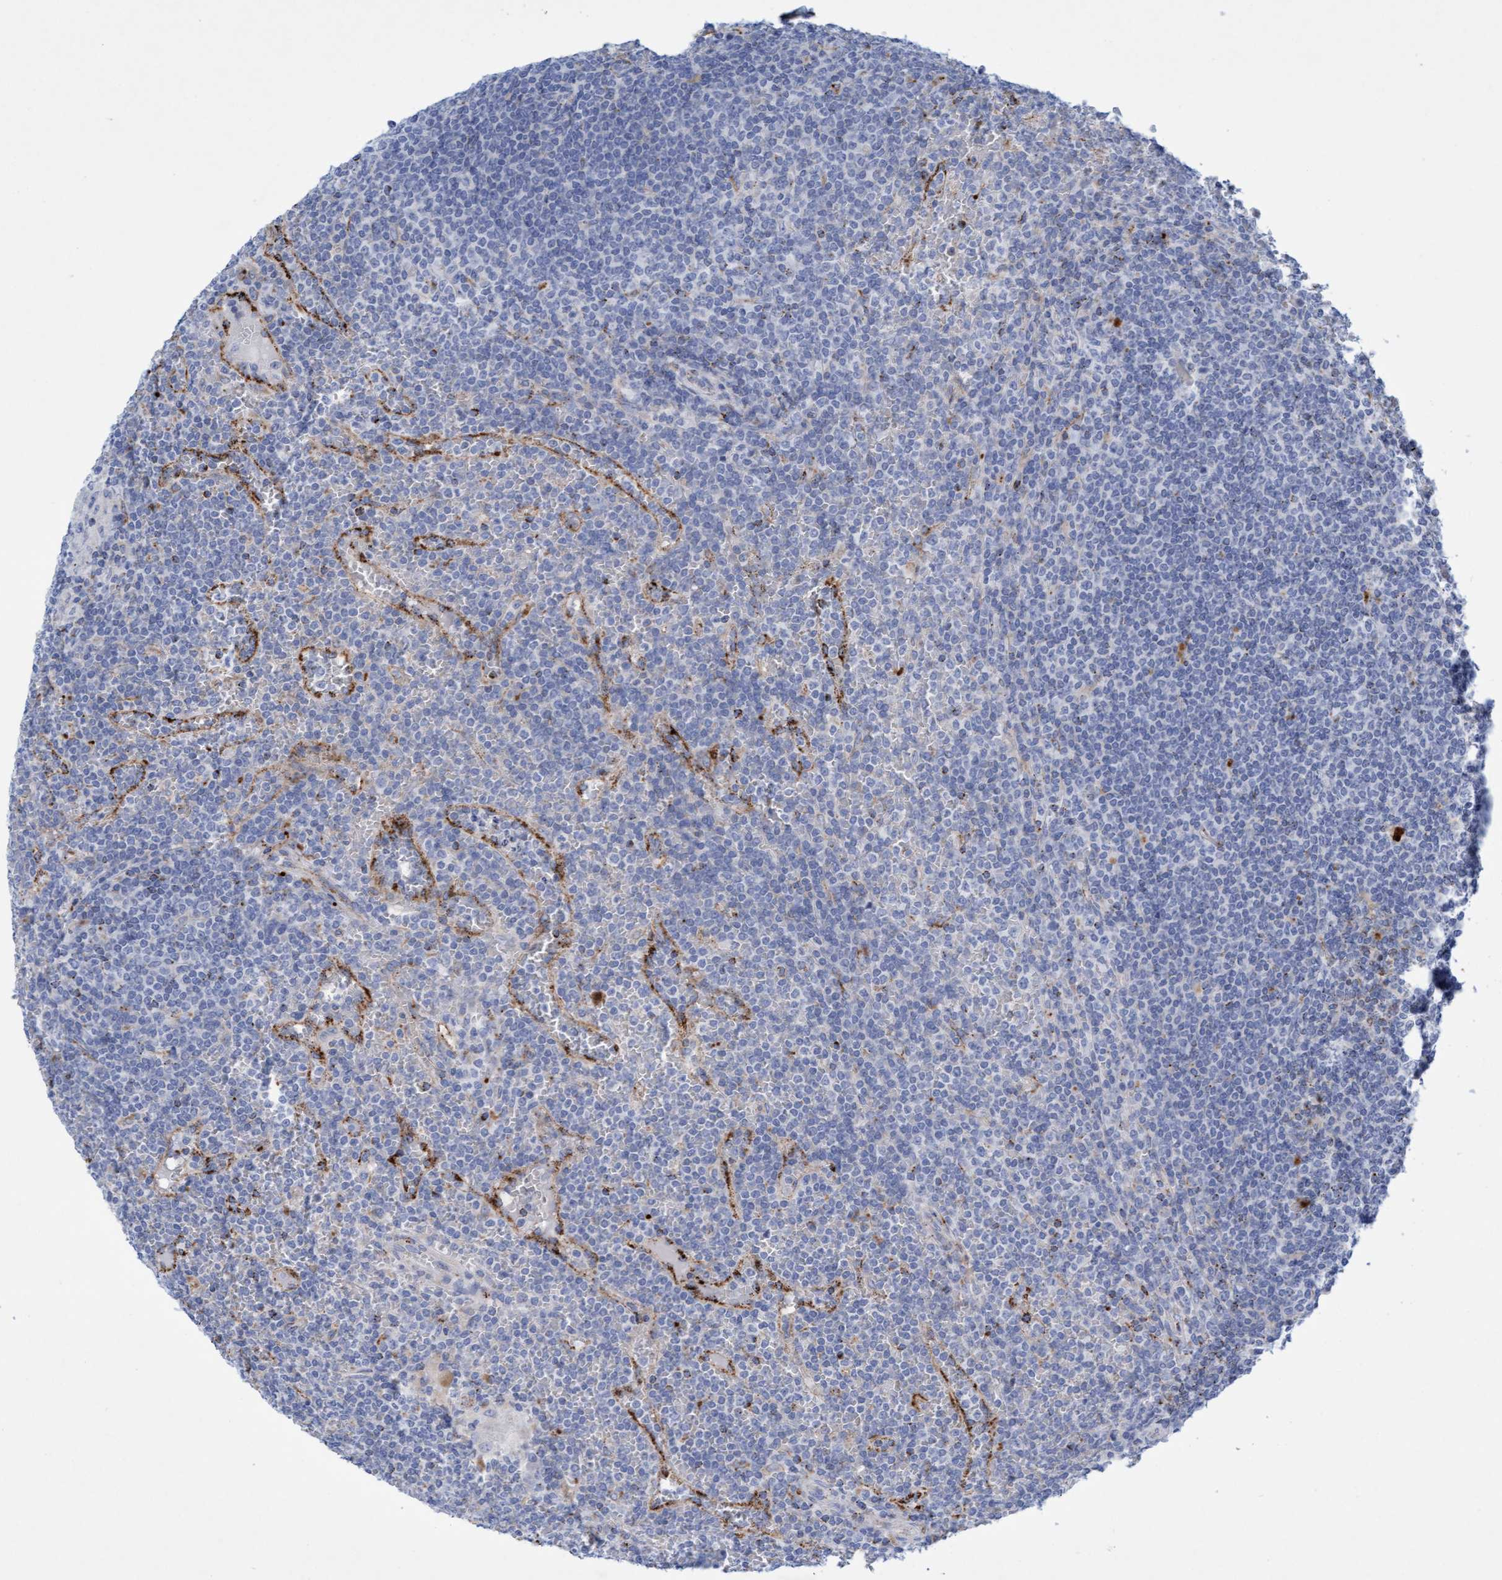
{"staining": {"intensity": "negative", "quantity": "none", "location": "none"}, "tissue": "lymphoma", "cell_type": "Tumor cells", "image_type": "cancer", "snomed": [{"axis": "morphology", "description": "Malignant lymphoma, non-Hodgkin's type, Low grade"}, {"axis": "topography", "description": "Spleen"}], "caption": "DAB (3,3'-diaminobenzidine) immunohistochemical staining of malignant lymphoma, non-Hodgkin's type (low-grade) displays no significant expression in tumor cells.", "gene": "SGSH", "patient": {"sex": "female", "age": 19}}